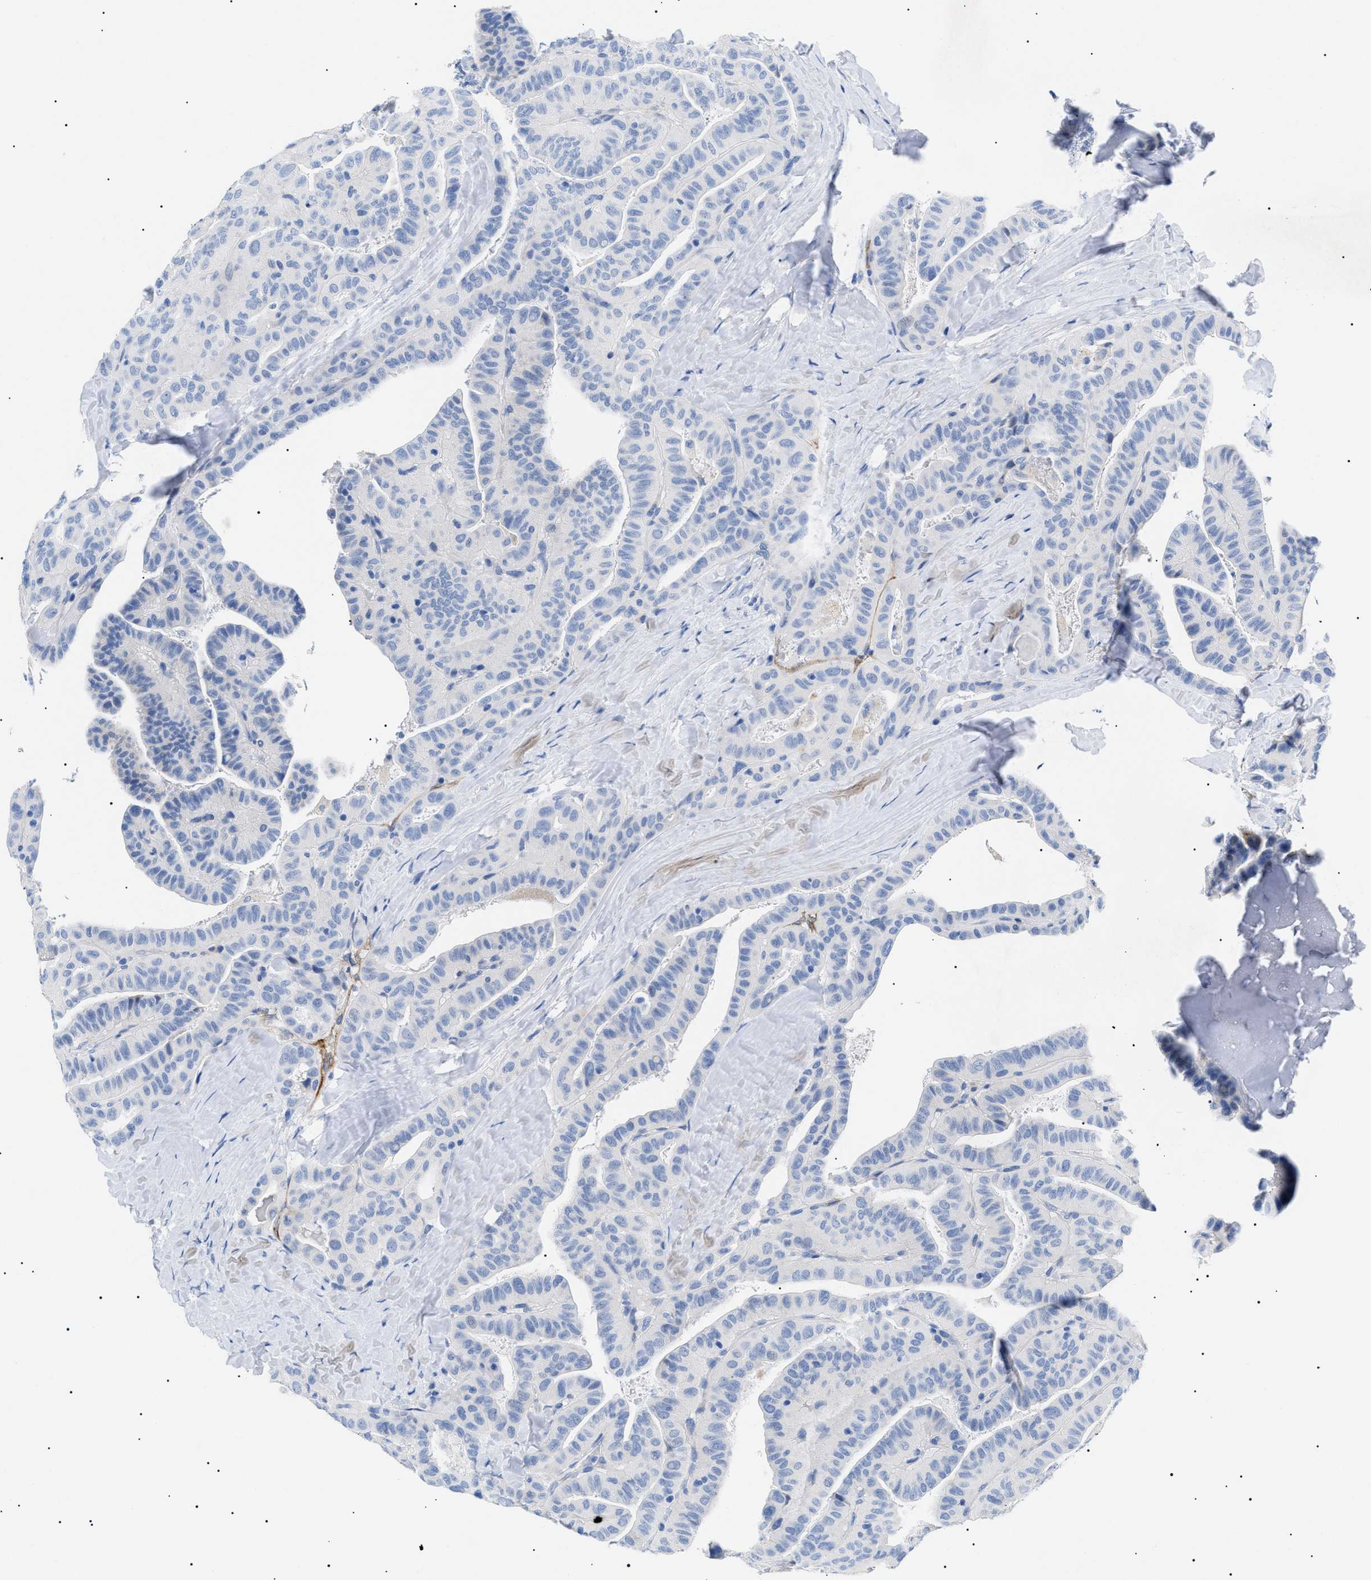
{"staining": {"intensity": "negative", "quantity": "none", "location": "none"}, "tissue": "thyroid cancer", "cell_type": "Tumor cells", "image_type": "cancer", "snomed": [{"axis": "morphology", "description": "Papillary adenocarcinoma, NOS"}, {"axis": "topography", "description": "Thyroid gland"}], "caption": "Protein analysis of thyroid cancer (papillary adenocarcinoma) demonstrates no significant positivity in tumor cells.", "gene": "ACKR1", "patient": {"sex": "male", "age": 77}}